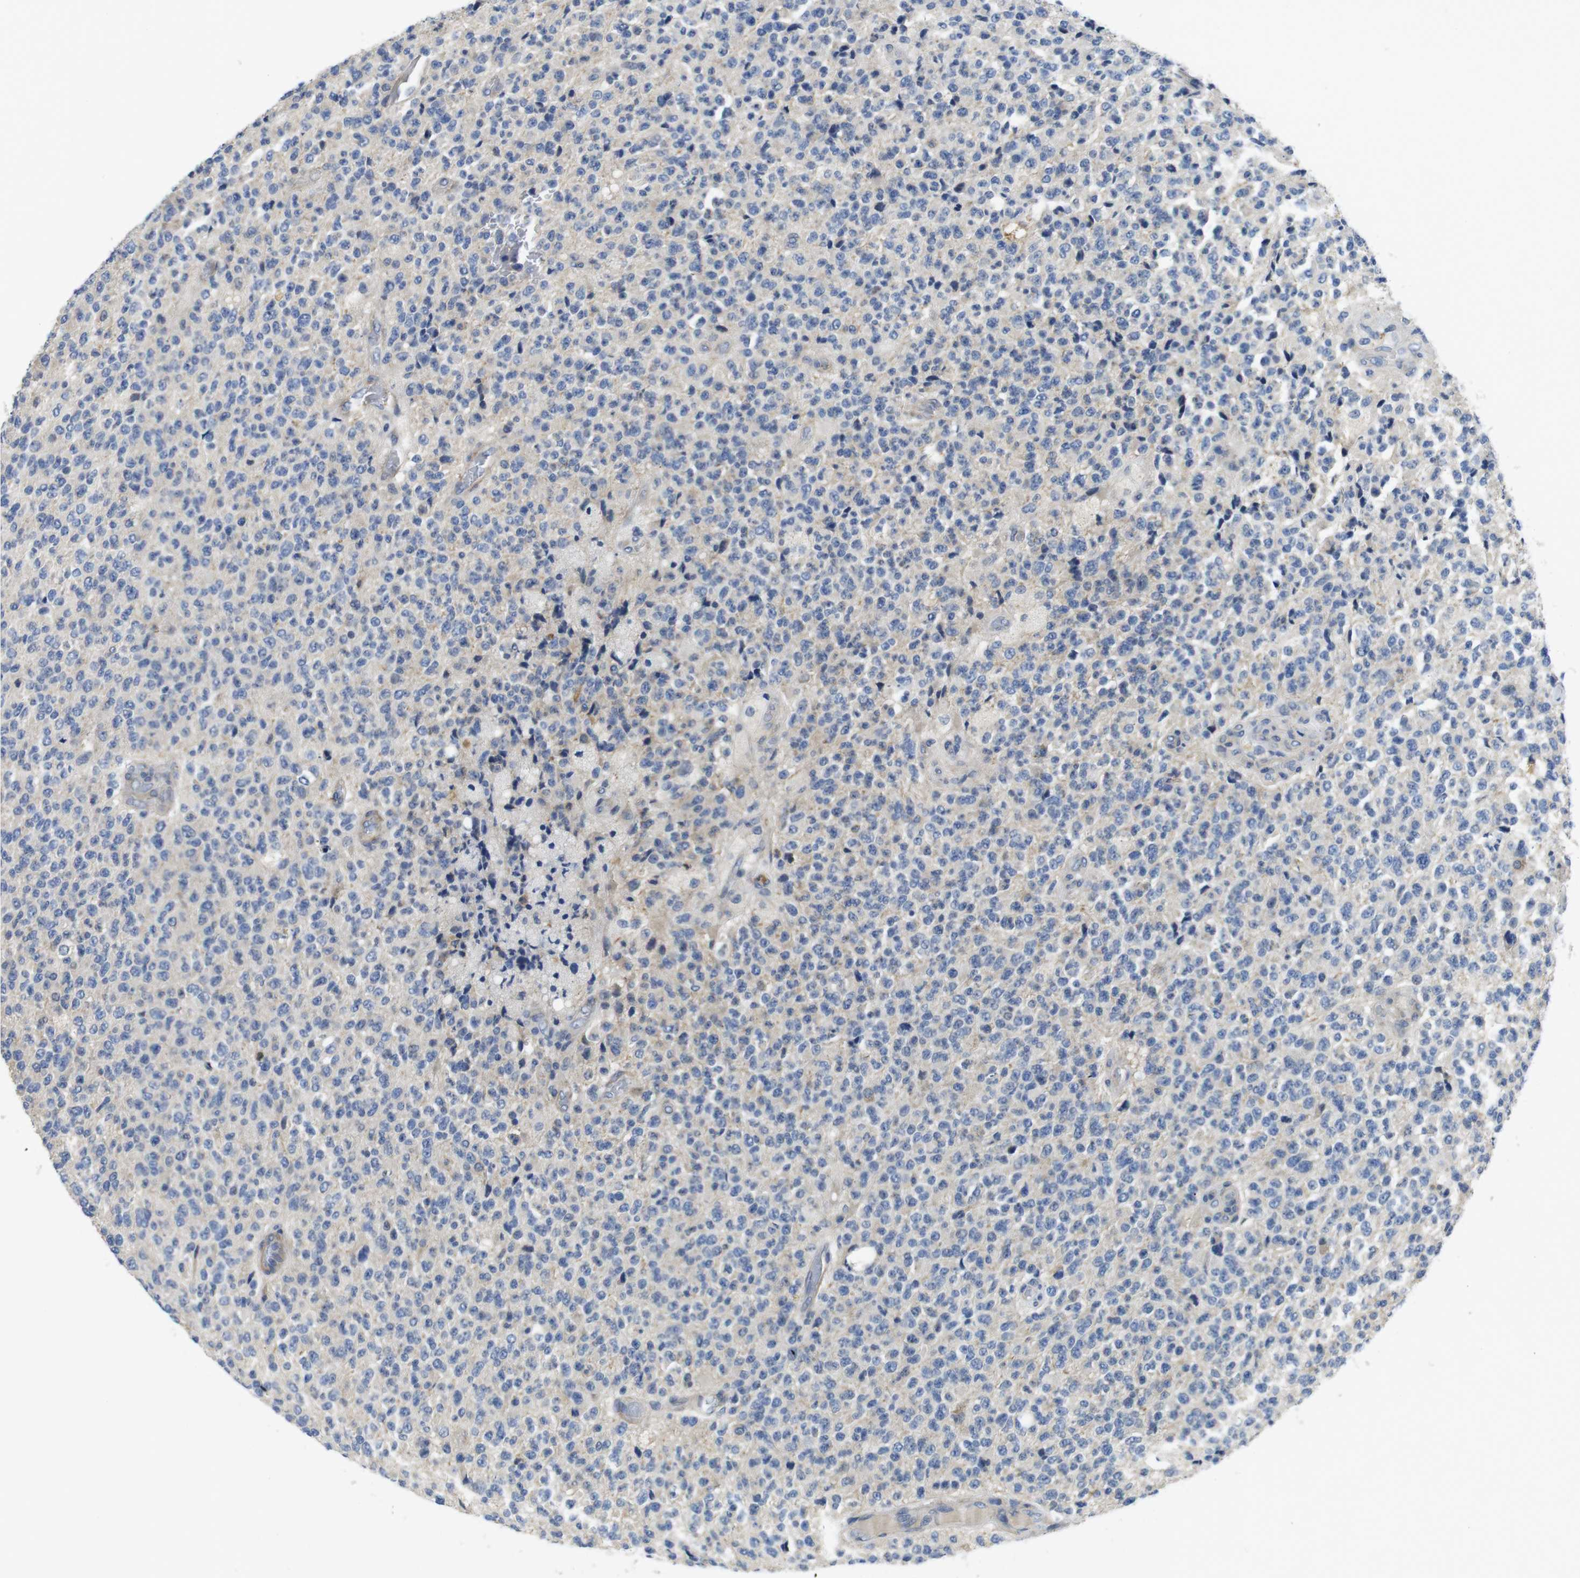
{"staining": {"intensity": "negative", "quantity": "none", "location": "none"}, "tissue": "glioma", "cell_type": "Tumor cells", "image_type": "cancer", "snomed": [{"axis": "morphology", "description": "Glioma, malignant, High grade"}, {"axis": "topography", "description": "pancreas cauda"}], "caption": "A histopathology image of human high-grade glioma (malignant) is negative for staining in tumor cells. The staining was performed using DAB (3,3'-diaminobenzidine) to visualize the protein expression in brown, while the nuclei were stained in blue with hematoxylin (Magnification: 20x).", "gene": "FNTA", "patient": {"sex": "male", "age": 60}}